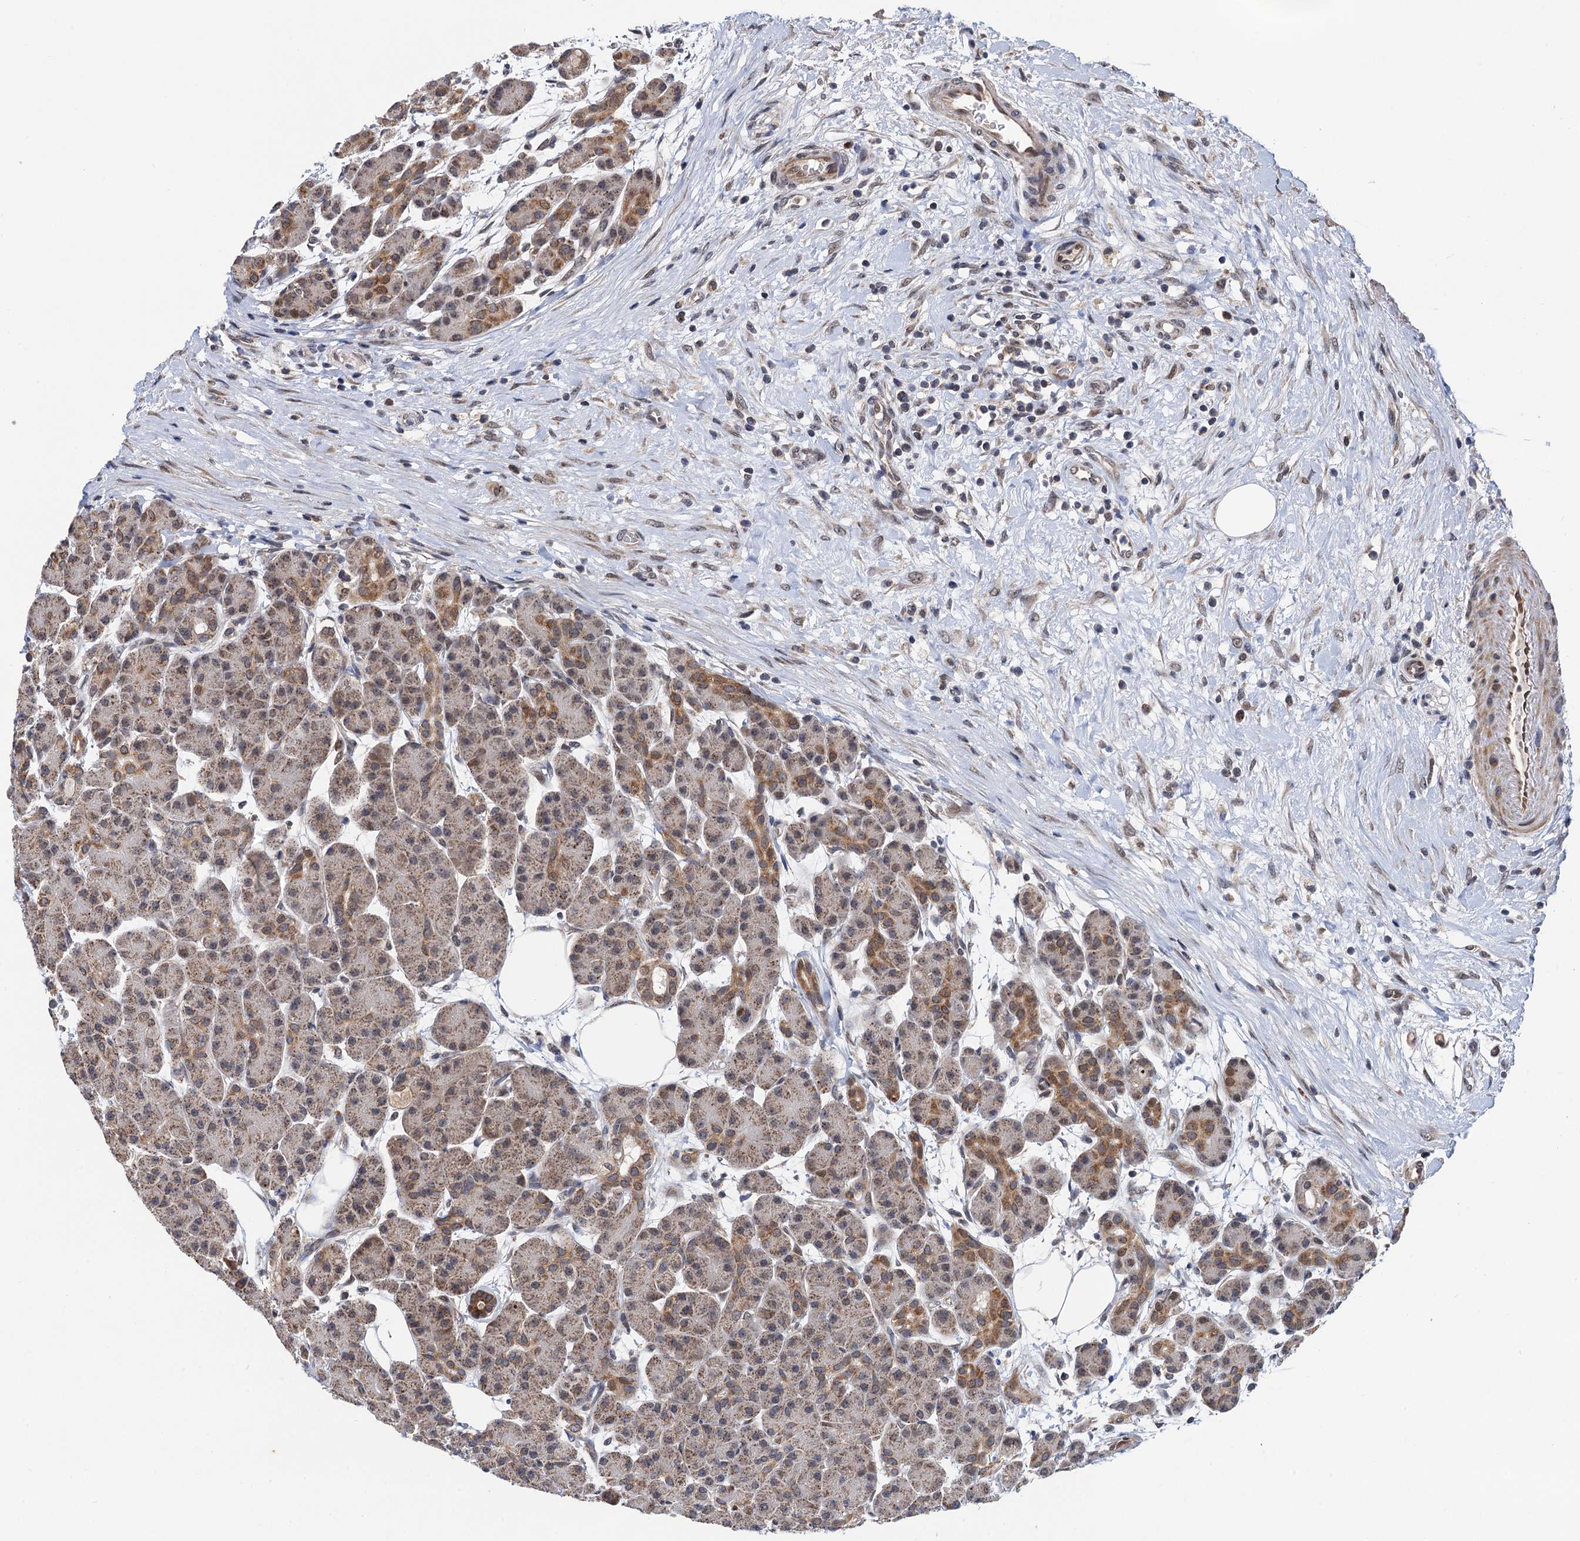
{"staining": {"intensity": "moderate", "quantity": "25%-75%", "location": "cytoplasmic/membranous"}, "tissue": "pancreas", "cell_type": "Exocrine glandular cells", "image_type": "normal", "snomed": [{"axis": "morphology", "description": "Normal tissue, NOS"}, {"axis": "topography", "description": "Pancreas"}], "caption": "Immunohistochemical staining of unremarkable human pancreas displays 25%-75% levels of moderate cytoplasmic/membranous protein positivity in approximately 25%-75% of exocrine glandular cells.", "gene": "CMPK2", "patient": {"sex": "male", "age": 63}}